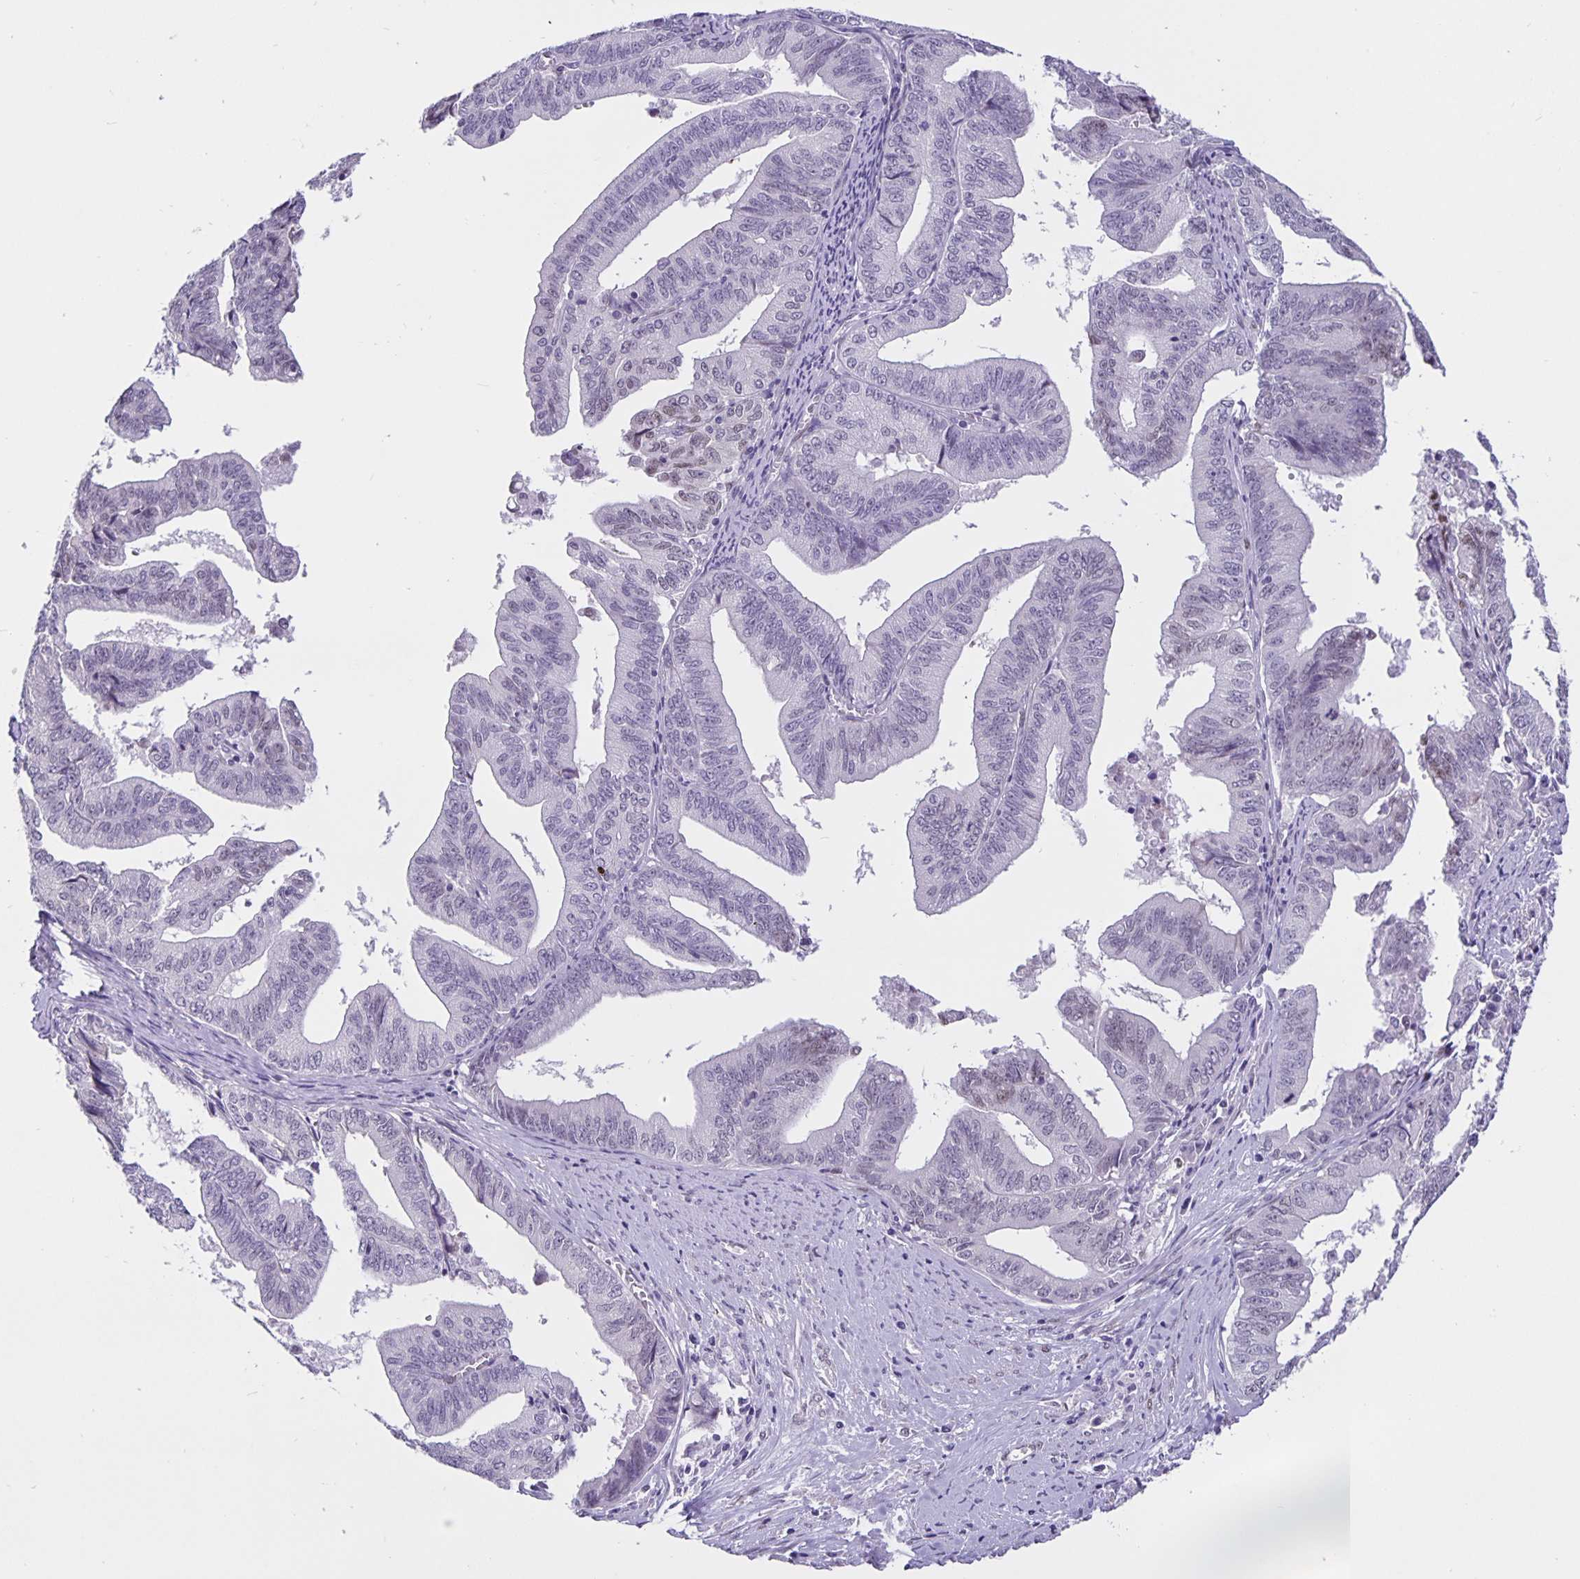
{"staining": {"intensity": "negative", "quantity": "none", "location": "none"}, "tissue": "endometrial cancer", "cell_type": "Tumor cells", "image_type": "cancer", "snomed": [{"axis": "morphology", "description": "Adenocarcinoma, NOS"}, {"axis": "topography", "description": "Endometrium"}], "caption": "The IHC image has no significant expression in tumor cells of adenocarcinoma (endometrial) tissue. The staining is performed using DAB brown chromogen with nuclei counter-stained in using hematoxylin.", "gene": "FOSL2", "patient": {"sex": "female", "age": 65}}